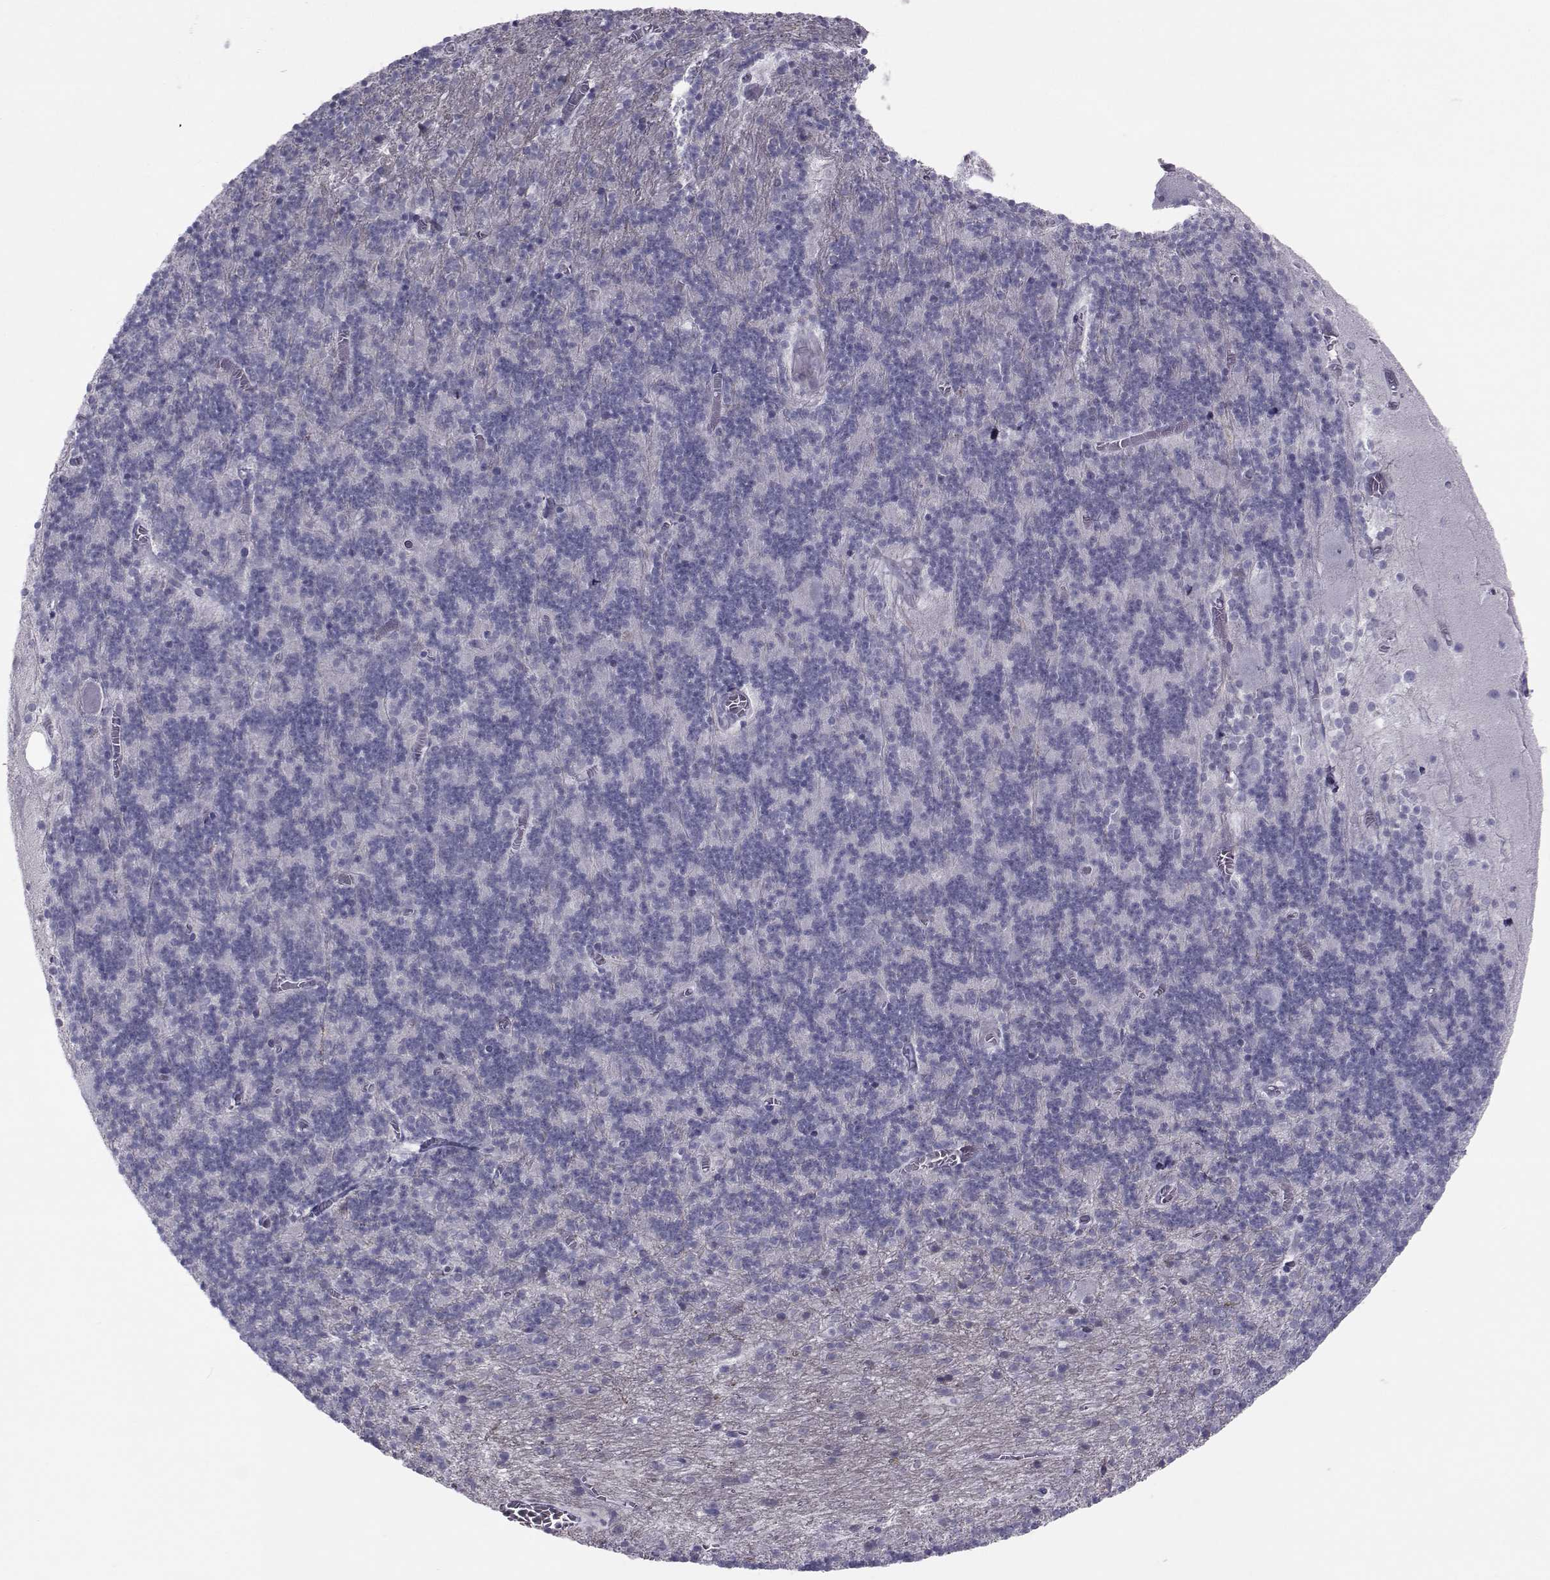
{"staining": {"intensity": "negative", "quantity": "none", "location": "none"}, "tissue": "cerebellum", "cell_type": "Cells in granular layer", "image_type": "normal", "snomed": [{"axis": "morphology", "description": "Normal tissue, NOS"}, {"axis": "topography", "description": "Cerebellum"}], "caption": "Cells in granular layer are negative for protein expression in benign human cerebellum. Brightfield microscopy of immunohistochemistry stained with DAB (brown) and hematoxylin (blue), captured at high magnification.", "gene": "GARIN3", "patient": {"sex": "male", "age": 70}}